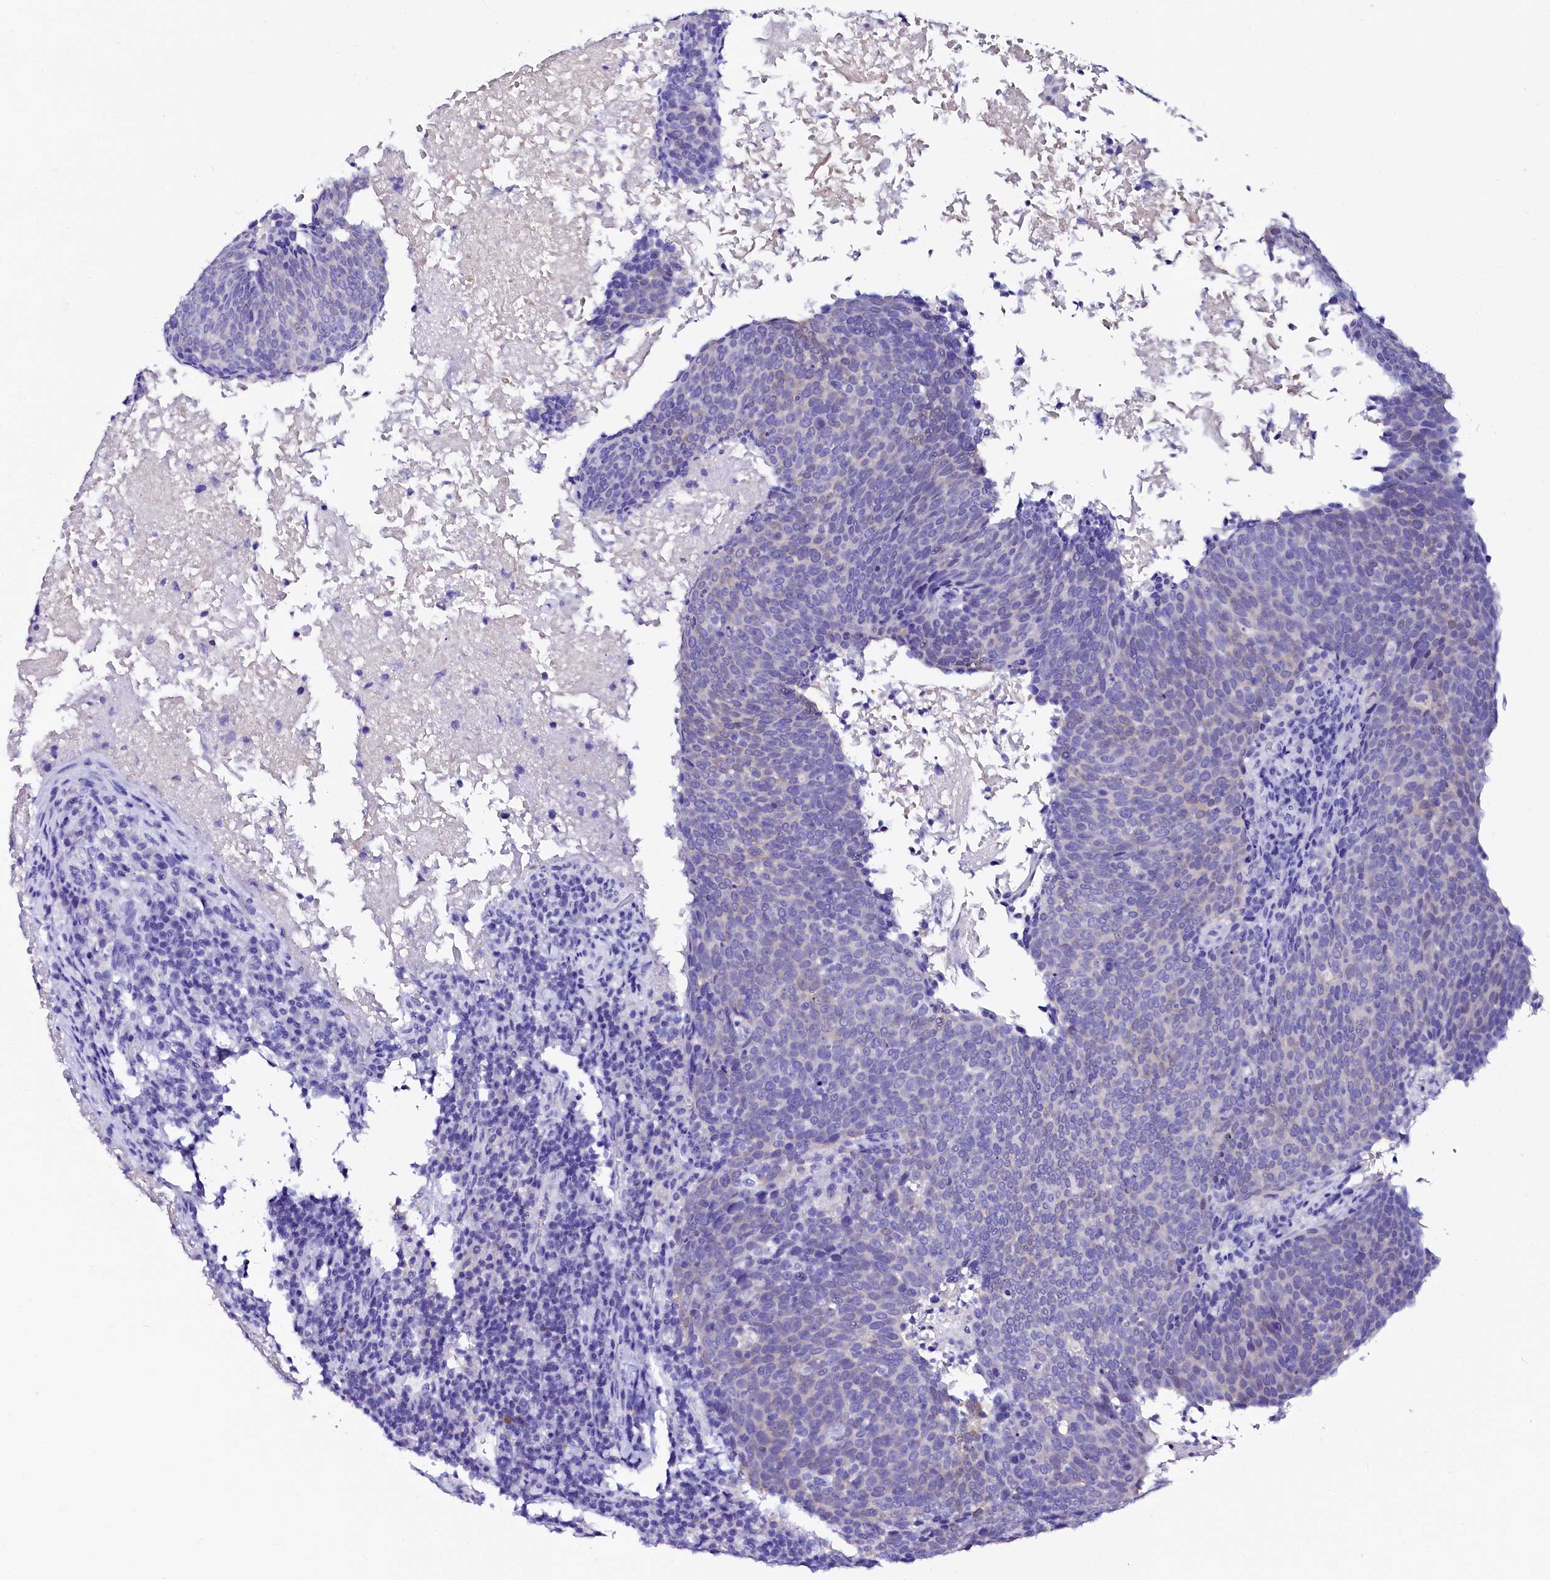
{"staining": {"intensity": "negative", "quantity": "none", "location": "none"}, "tissue": "head and neck cancer", "cell_type": "Tumor cells", "image_type": "cancer", "snomed": [{"axis": "morphology", "description": "Squamous cell carcinoma, NOS"}, {"axis": "morphology", "description": "Squamous cell carcinoma, metastatic, NOS"}, {"axis": "topography", "description": "Lymph node"}, {"axis": "topography", "description": "Head-Neck"}], "caption": "This is an immunohistochemistry histopathology image of head and neck cancer. There is no expression in tumor cells.", "gene": "SORD", "patient": {"sex": "male", "age": 62}}